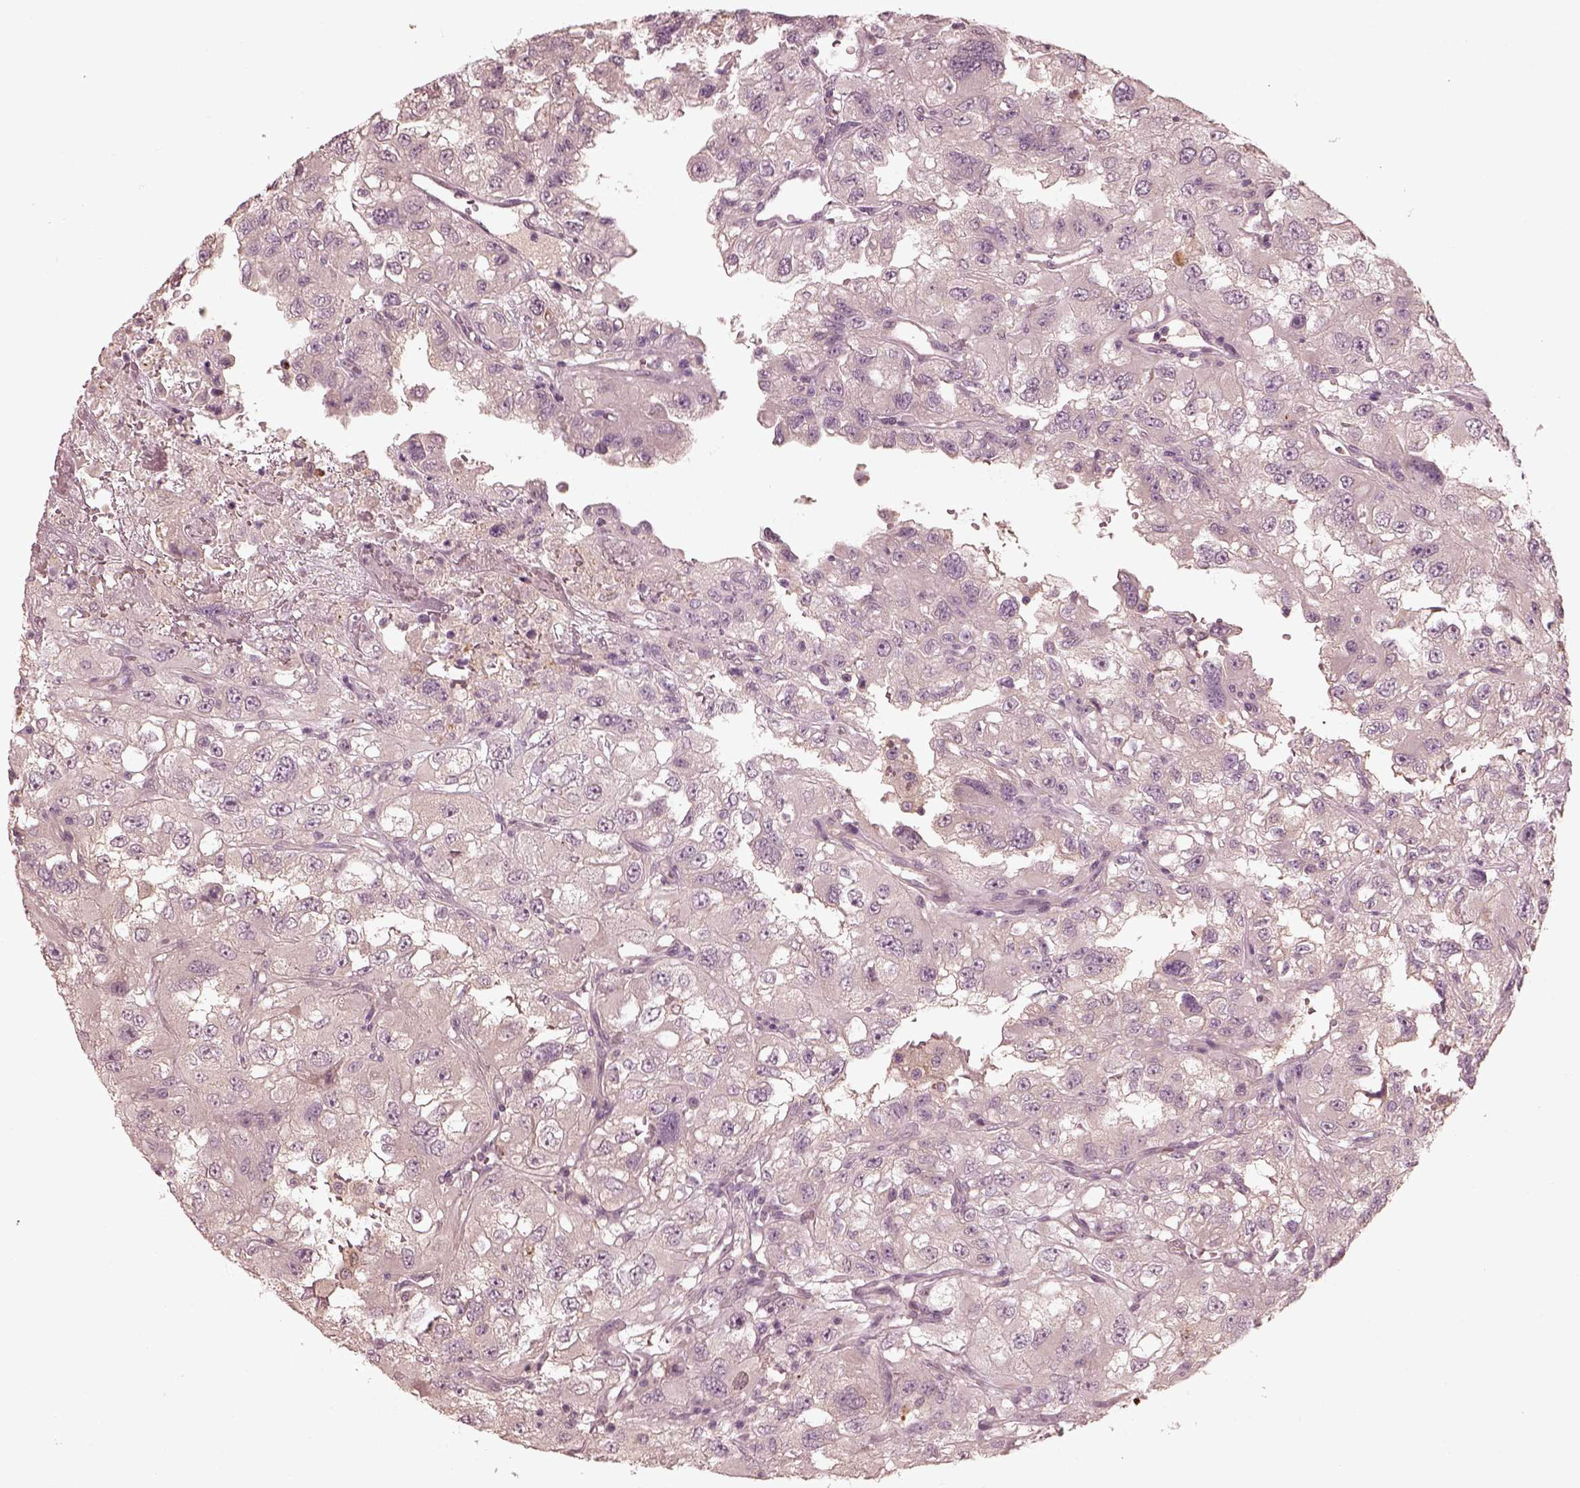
{"staining": {"intensity": "negative", "quantity": "none", "location": "none"}, "tissue": "renal cancer", "cell_type": "Tumor cells", "image_type": "cancer", "snomed": [{"axis": "morphology", "description": "Adenocarcinoma, NOS"}, {"axis": "topography", "description": "Kidney"}], "caption": "IHC of adenocarcinoma (renal) reveals no expression in tumor cells.", "gene": "VWA5B1", "patient": {"sex": "male", "age": 64}}